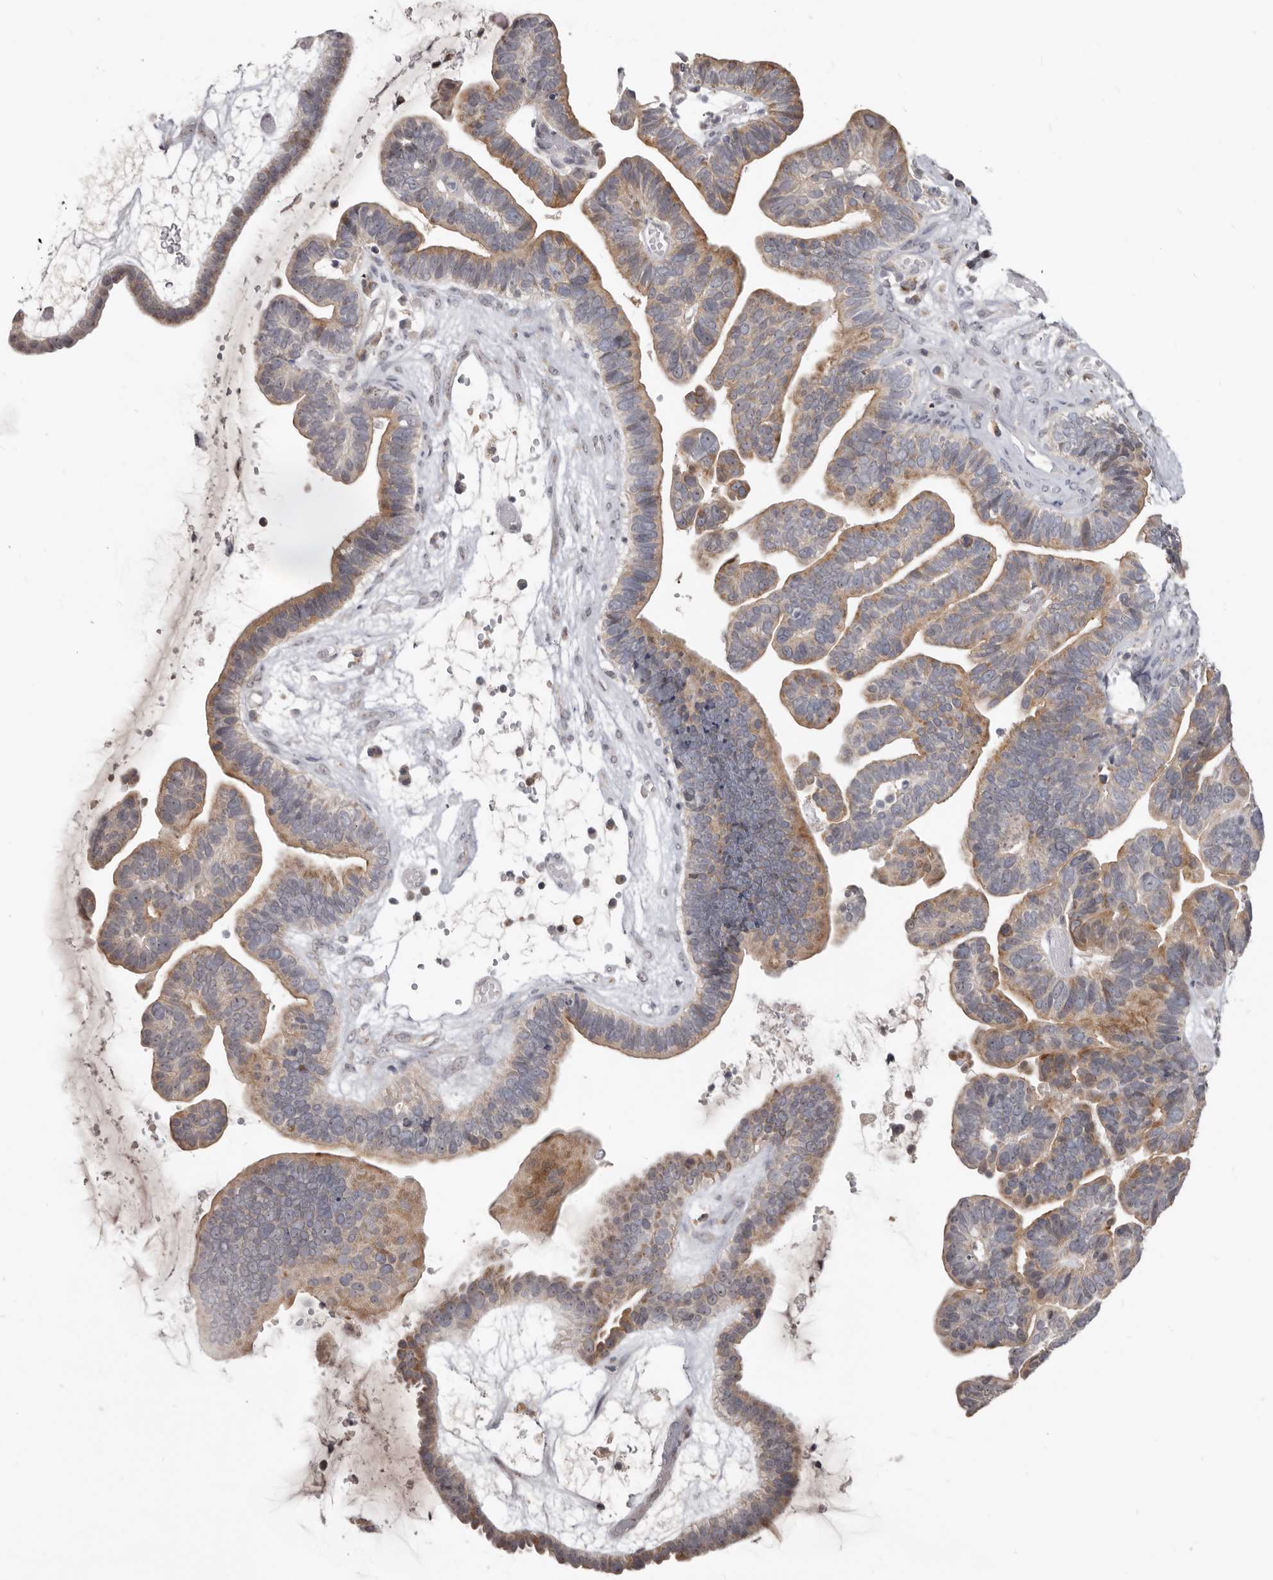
{"staining": {"intensity": "moderate", "quantity": ">75%", "location": "cytoplasmic/membranous"}, "tissue": "ovarian cancer", "cell_type": "Tumor cells", "image_type": "cancer", "snomed": [{"axis": "morphology", "description": "Cystadenocarcinoma, serous, NOS"}, {"axis": "topography", "description": "Ovary"}], "caption": "Immunohistochemical staining of ovarian cancer (serous cystadenocarcinoma) demonstrates medium levels of moderate cytoplasmic/membranous expression in approximately >75% of tumor cells. (Brightfield microscopy of DAB IHC at high magnification).", "gene": "BAD", "patient": {"sex": "female", "age": 56}}